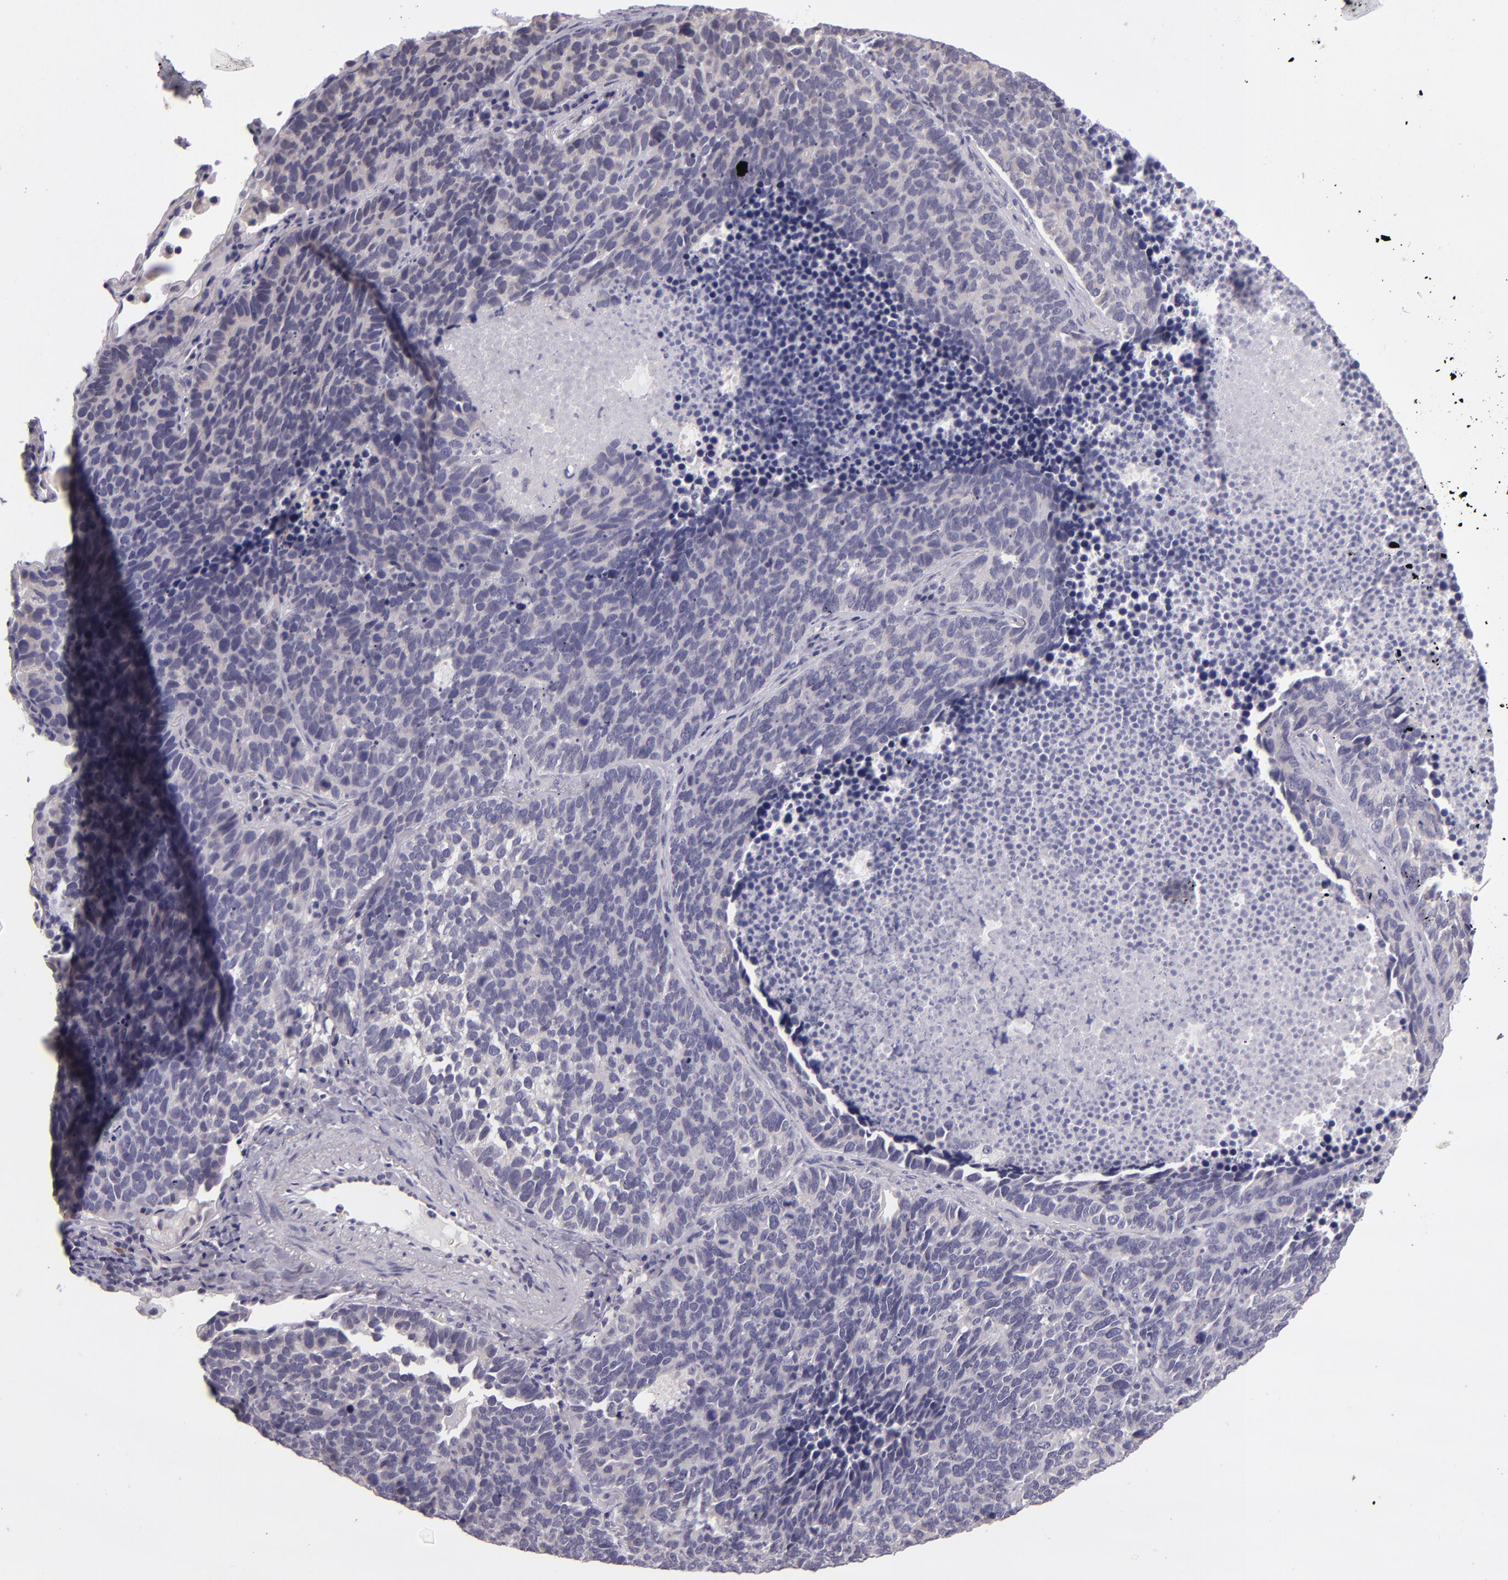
{"staining": {"intensity": "negative", "quantity": "none", "location": "none"}, "tissue": "lung cancer", "cell_type": "Tumor cells", "image_type": "cancer", "snomed": [{"axis": "morphology", "description": "Neoplasm, malignant, NOS"}, {"axis": "topography", "description": "Lung"}], "caption": "High power microscopy image of an IHC micrograph of lung neoplasm (malignant), revealing no significant expression in tumor cells. (Stains: DAB immunohistochemistry (IHC) with hematoxylin counter stain, Microscopy: brightfield microscopy at high magnification).", "gene": "SNCB", "patient": {"sex": "female", "age": 75}}